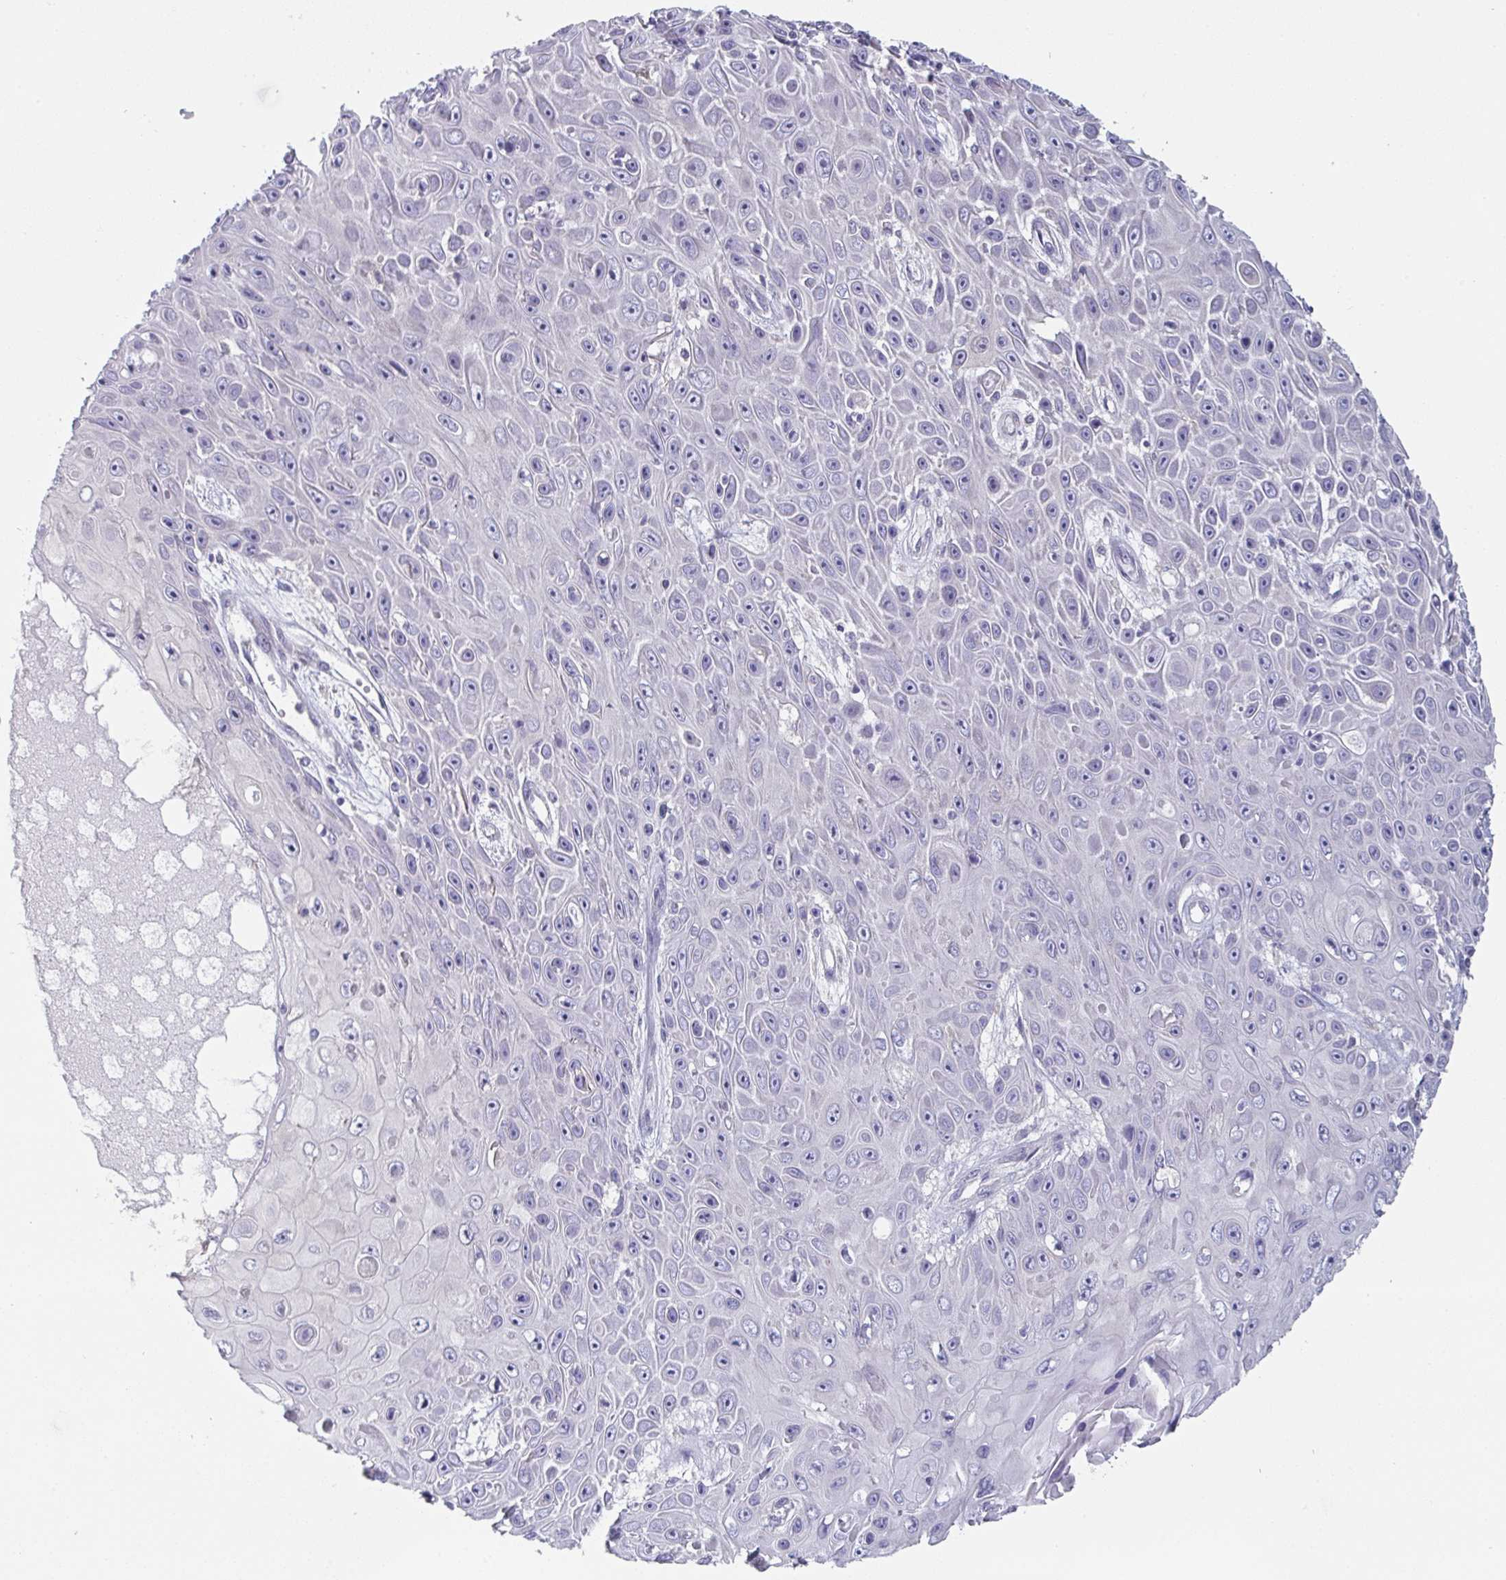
{"staining": {"intensity": "negative", "quantity": "none", "location": "none"}, "tissue": "skin cancer", "cell_type": "Tumor cells", "image_type": "cancer", "snomed": [{"axis": "morphology", "description": "Squamous cell carcinoma, NOS"}, {"axis": "topography", "description": "Skin"}], "caption": "Skin cancer was stained to show a protein in brown. There is no significant expression in tumor cells. (Immunohistochemistry (ihc), brightfield microscopy, high magnification).", "gene": "PTPRD", "patient": {"sex": "male", "age": 82}}